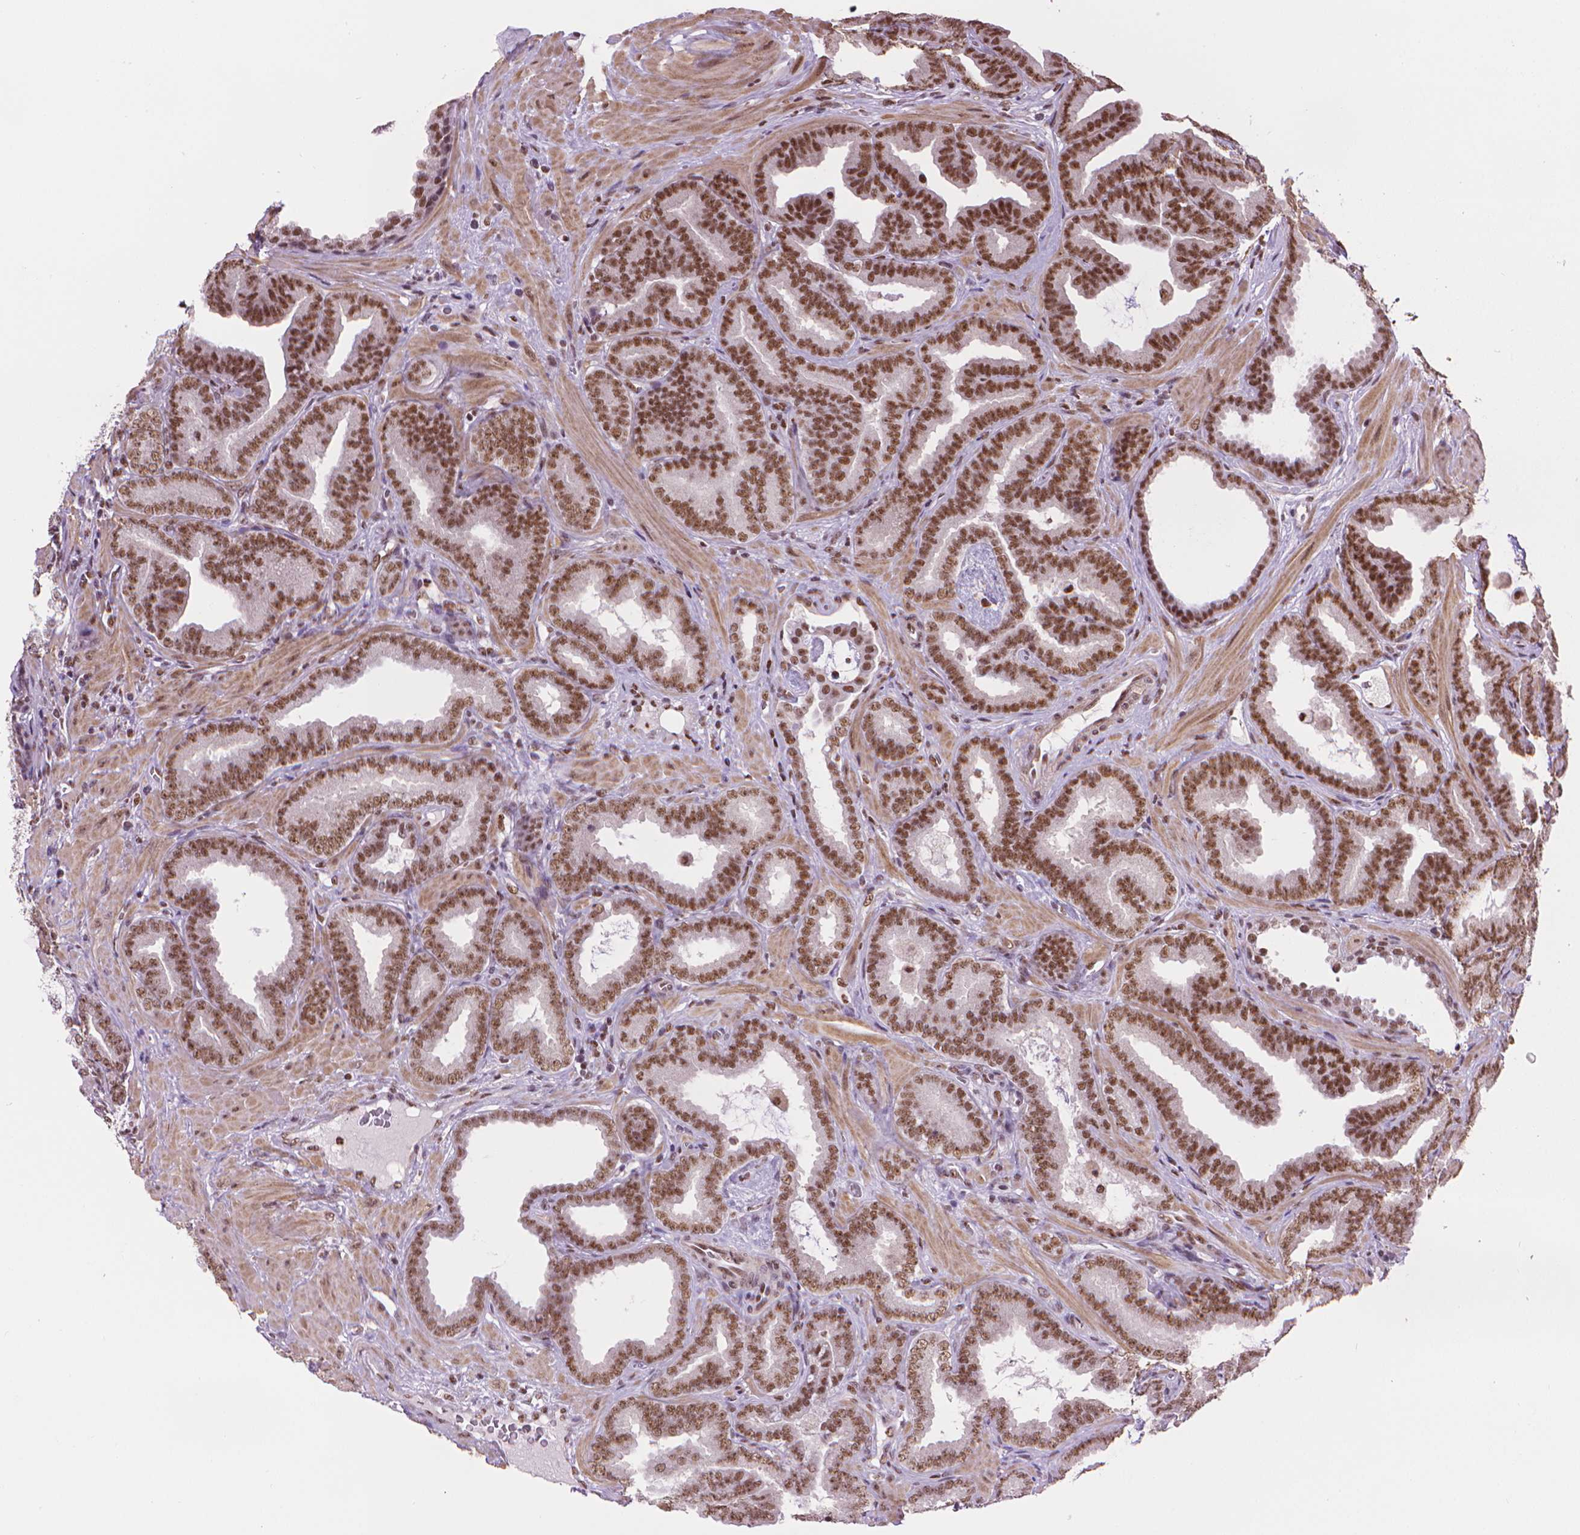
{"staining": {"intensity": "moderate", "quantity": ">75%", "location": "nuclear"}, "tissue": "prostate cancer", "cell_type": "Tumor cells", "image_type": "cancer", "snomed": [{"axis": "morphology", "description": "Adenocarcinoma, Low grade"}, {"axis": "topography", "description": "Prostate"}], "caption": "Protein staining of prostate cancer tissue exhibits moderate nuclear staining in approximately >75% of tumor cells. Nuclei are stained in blue.", "gene": "UBN1", "patient": {"sex": "male", "age": 63}}